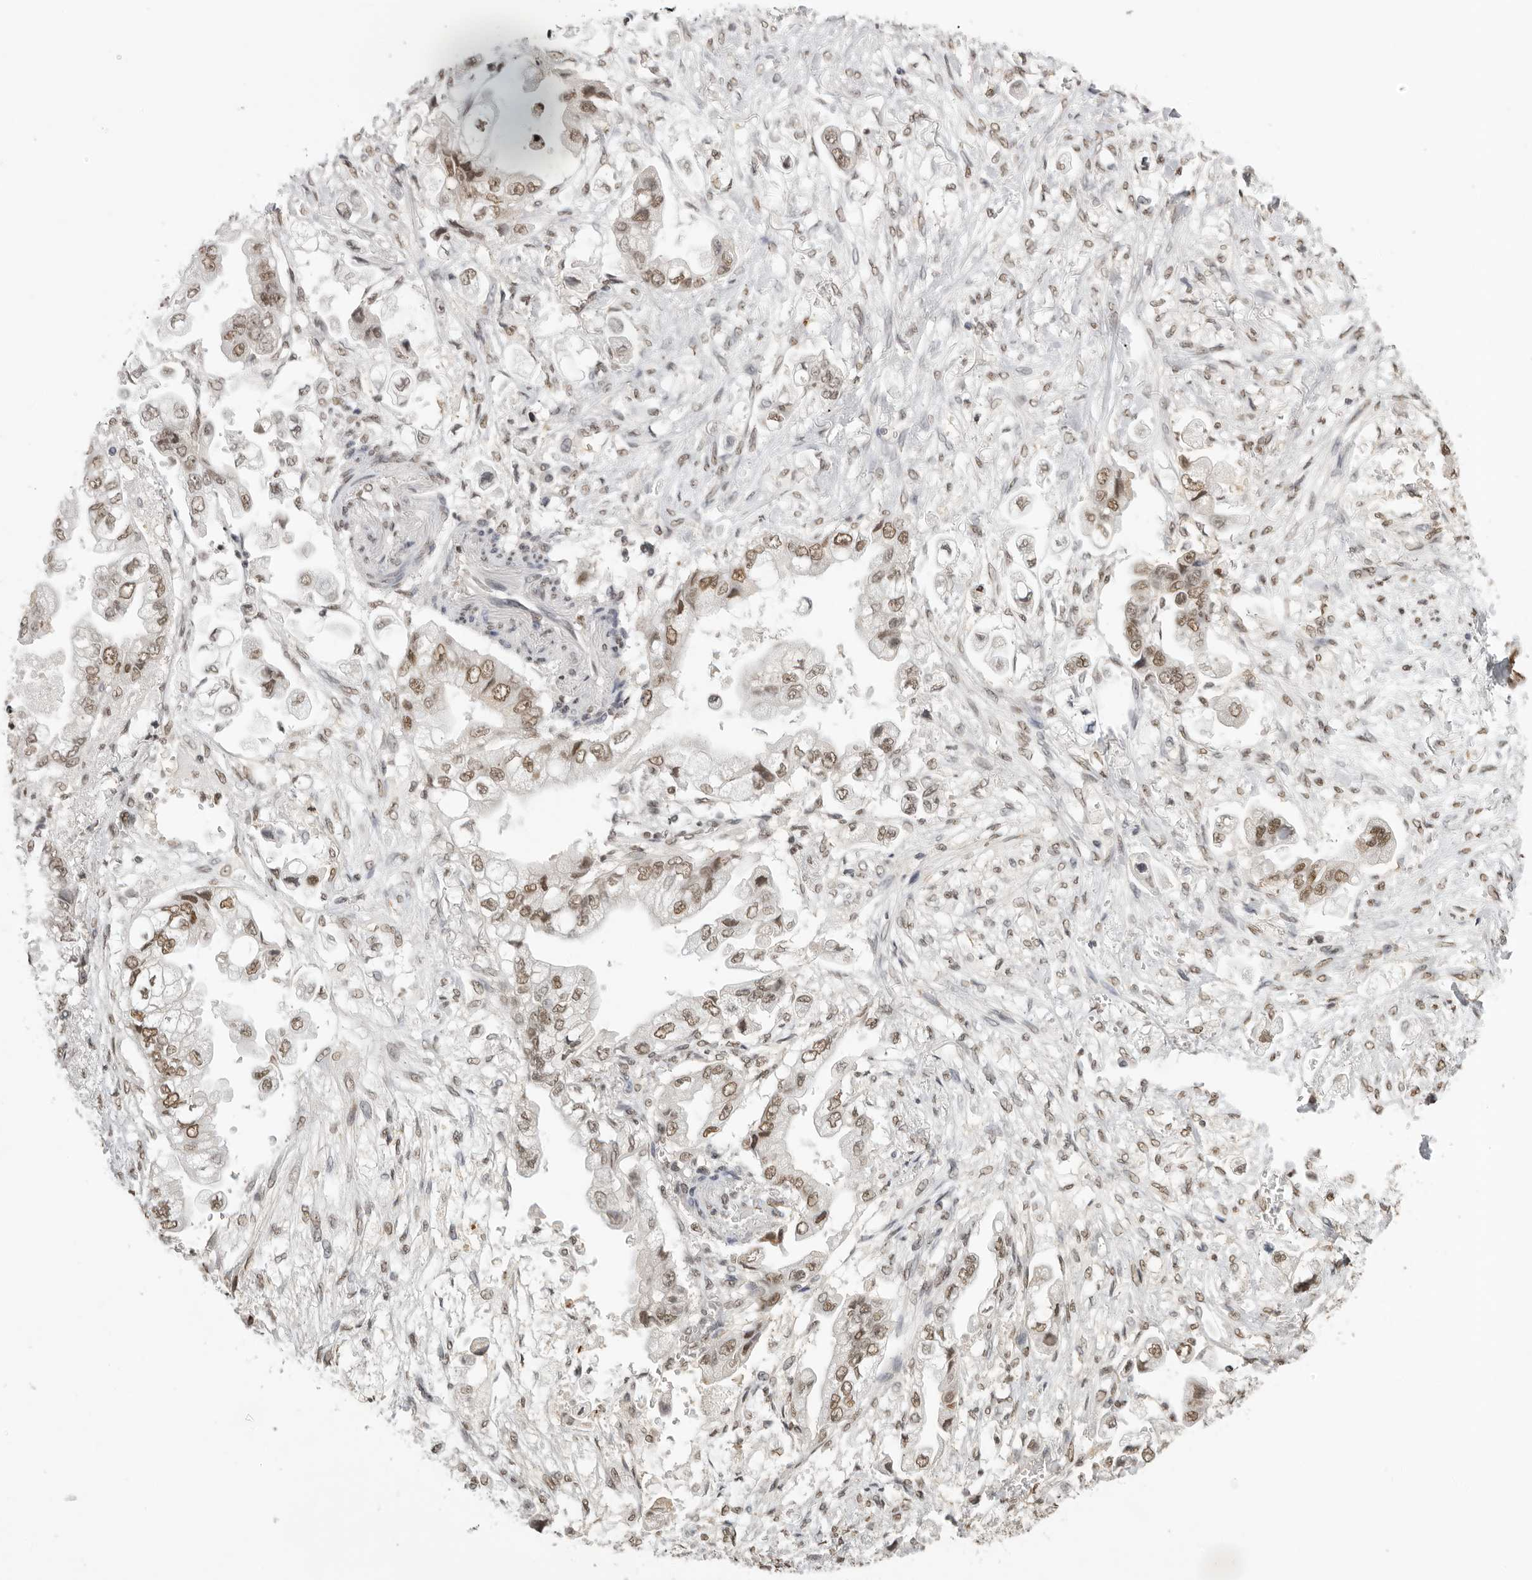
{"staining": {"intensity": "moderate", "quantity": ">75%", "location": "nuclear"}, "tissue": "stomach cancer", "cell_type": "Tumor cells", "image_type": "cancer", "snomed": [{"axis": "morphology", "description": "Adenocarcinoma, NOS"}, {"axis": "topography", "description": "Stomach"}], "caption": "This histopathology image displays immunohistochemistry staining of human stomach adenocarcinoma, with medium moderate nuclear staining in approximately >75% of tumor cells.", "gene": "RPA2", "patient": {"sex": "male", "age": 62}}